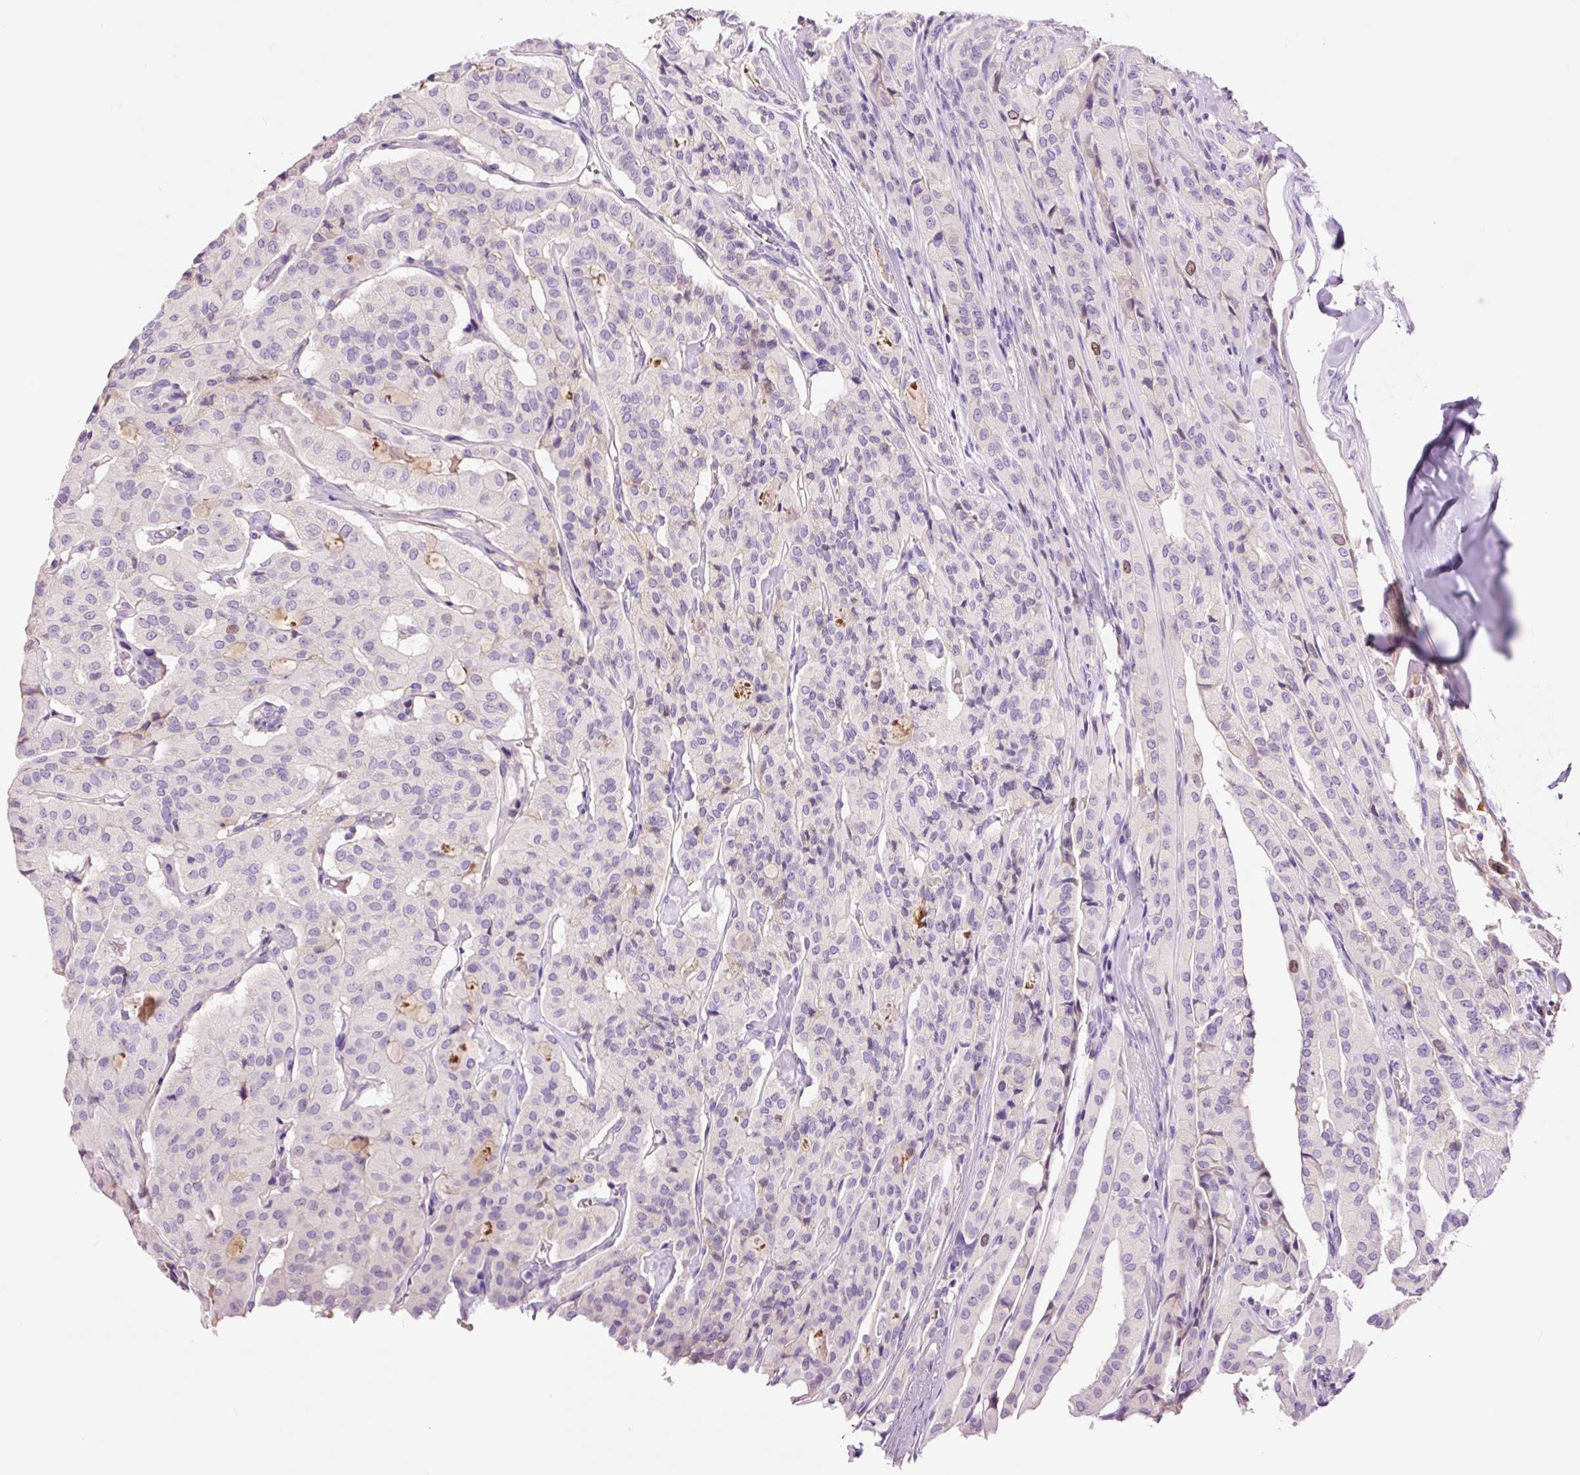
{"staining": {"intensity": "moderate", "quantity": "<25%", "location": "nuclear"}, "tissue": "thyroid cancer", "cell_type": "Tumor cells", "image_type": "cancer", "snomed": [{"axis": "morphology", "description": "Papillary adenocarcinoma, NOS"}, {"axis": "topography", "description": "Thyroid gland"}], "caption": "Human thyroid cancer stained with a protein marker shows moderate staining in tumor cells.", "gene": "DPPA4", "patient": {"sex": "female", "age": 59}}